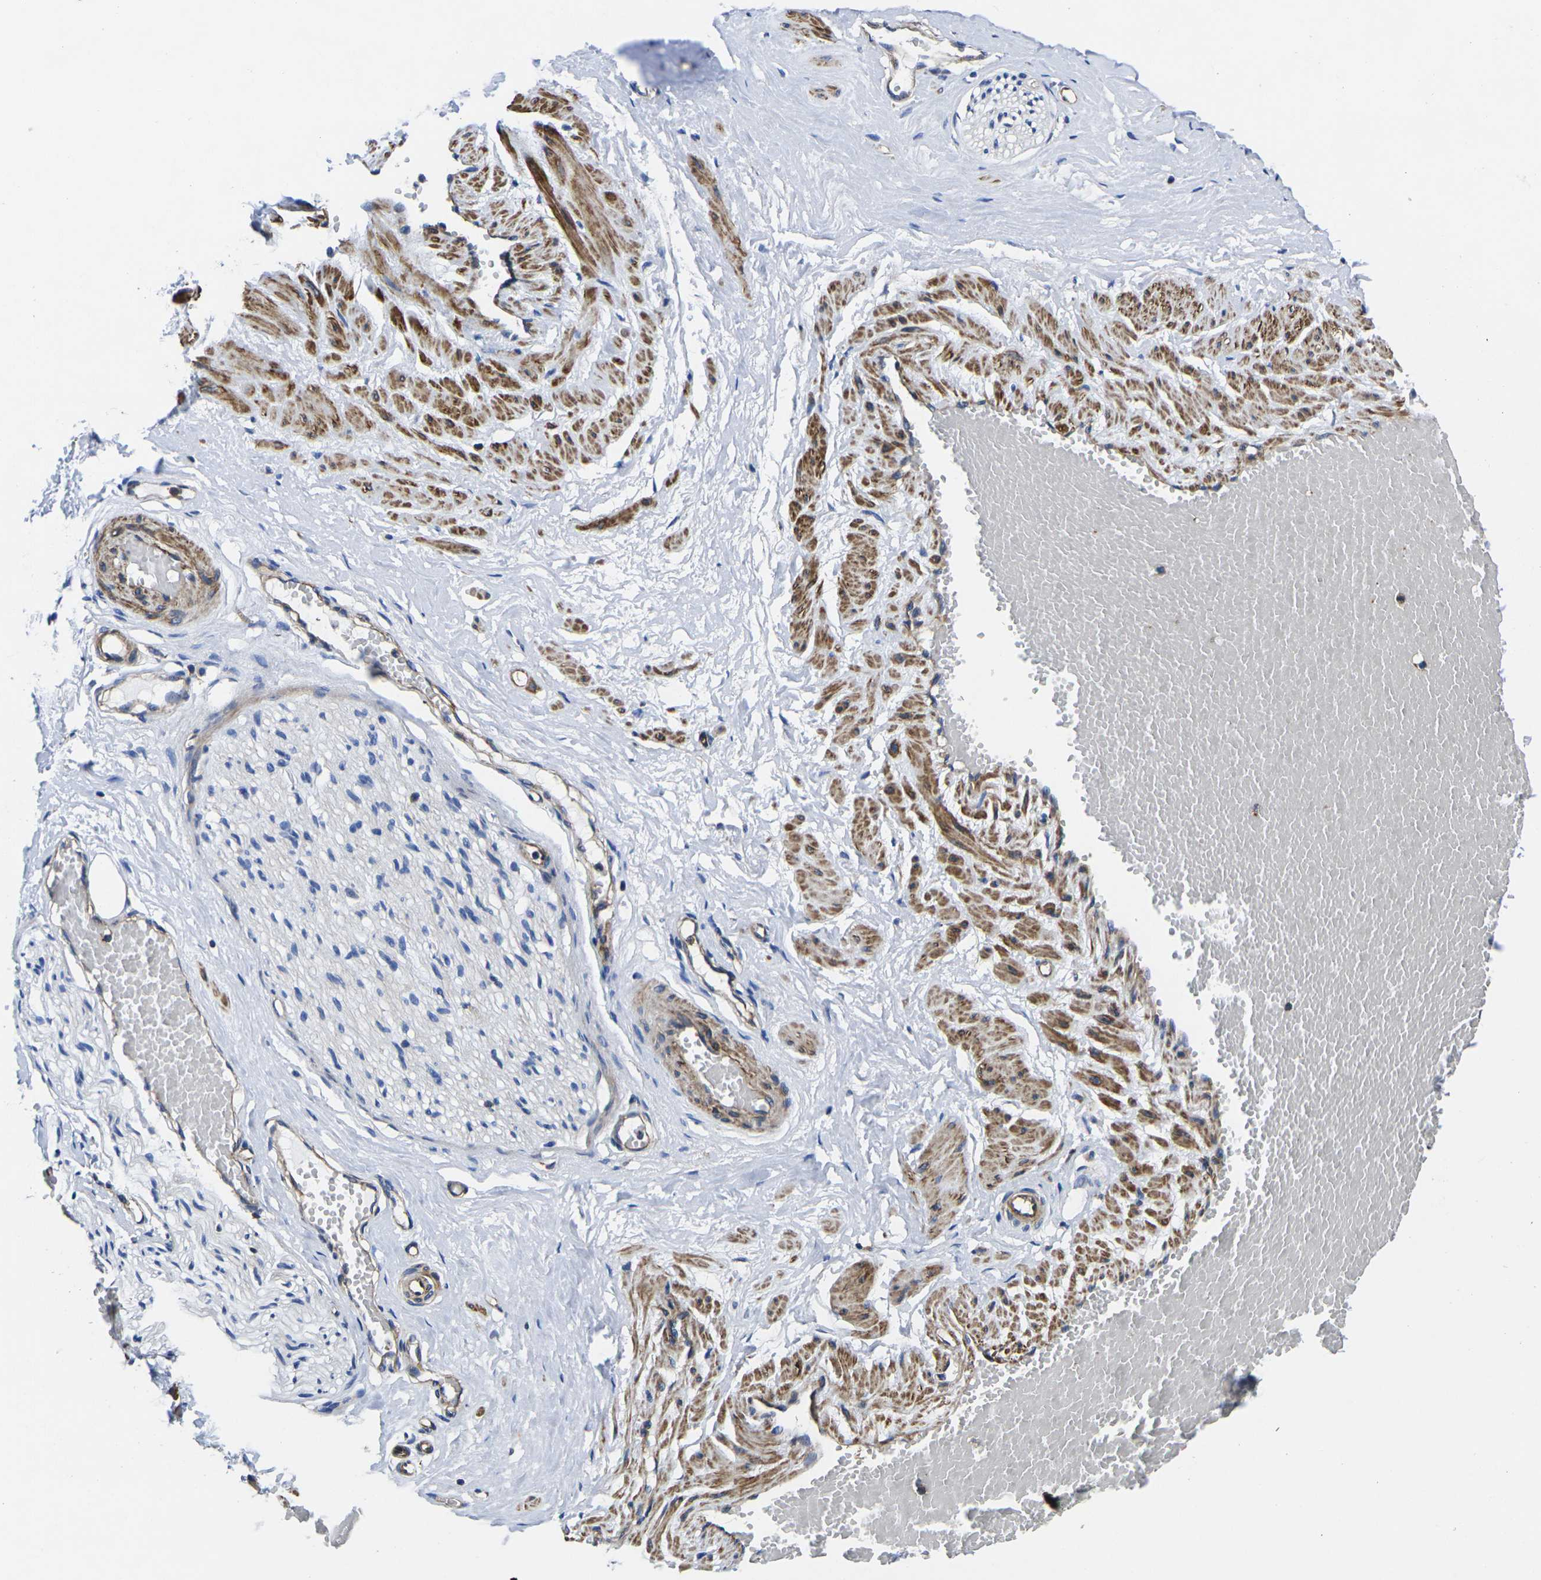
{"staining": {"intensity": "negative", "quantity": "none", "location": "none"}, "tissue": "adipose tissue", "cell_type": "Adipocytes", "image_type": "normal", "snomed": [{"axis": "morphology", "description": "Normal tissue, NOS"}, {"axis": "topography", "description": "Soft tissue"}, {"axis": "topography", "description": "Vascular tissue"}], "caption": "High magnification brightfield microscopy of normal adipose tissue stained with DAB (brown) and counterstained with hematoxylin (blue): adipocytes show no significant positivity.", "gene": "GPR4", "patient": {"sex": "female", "age": 35}}